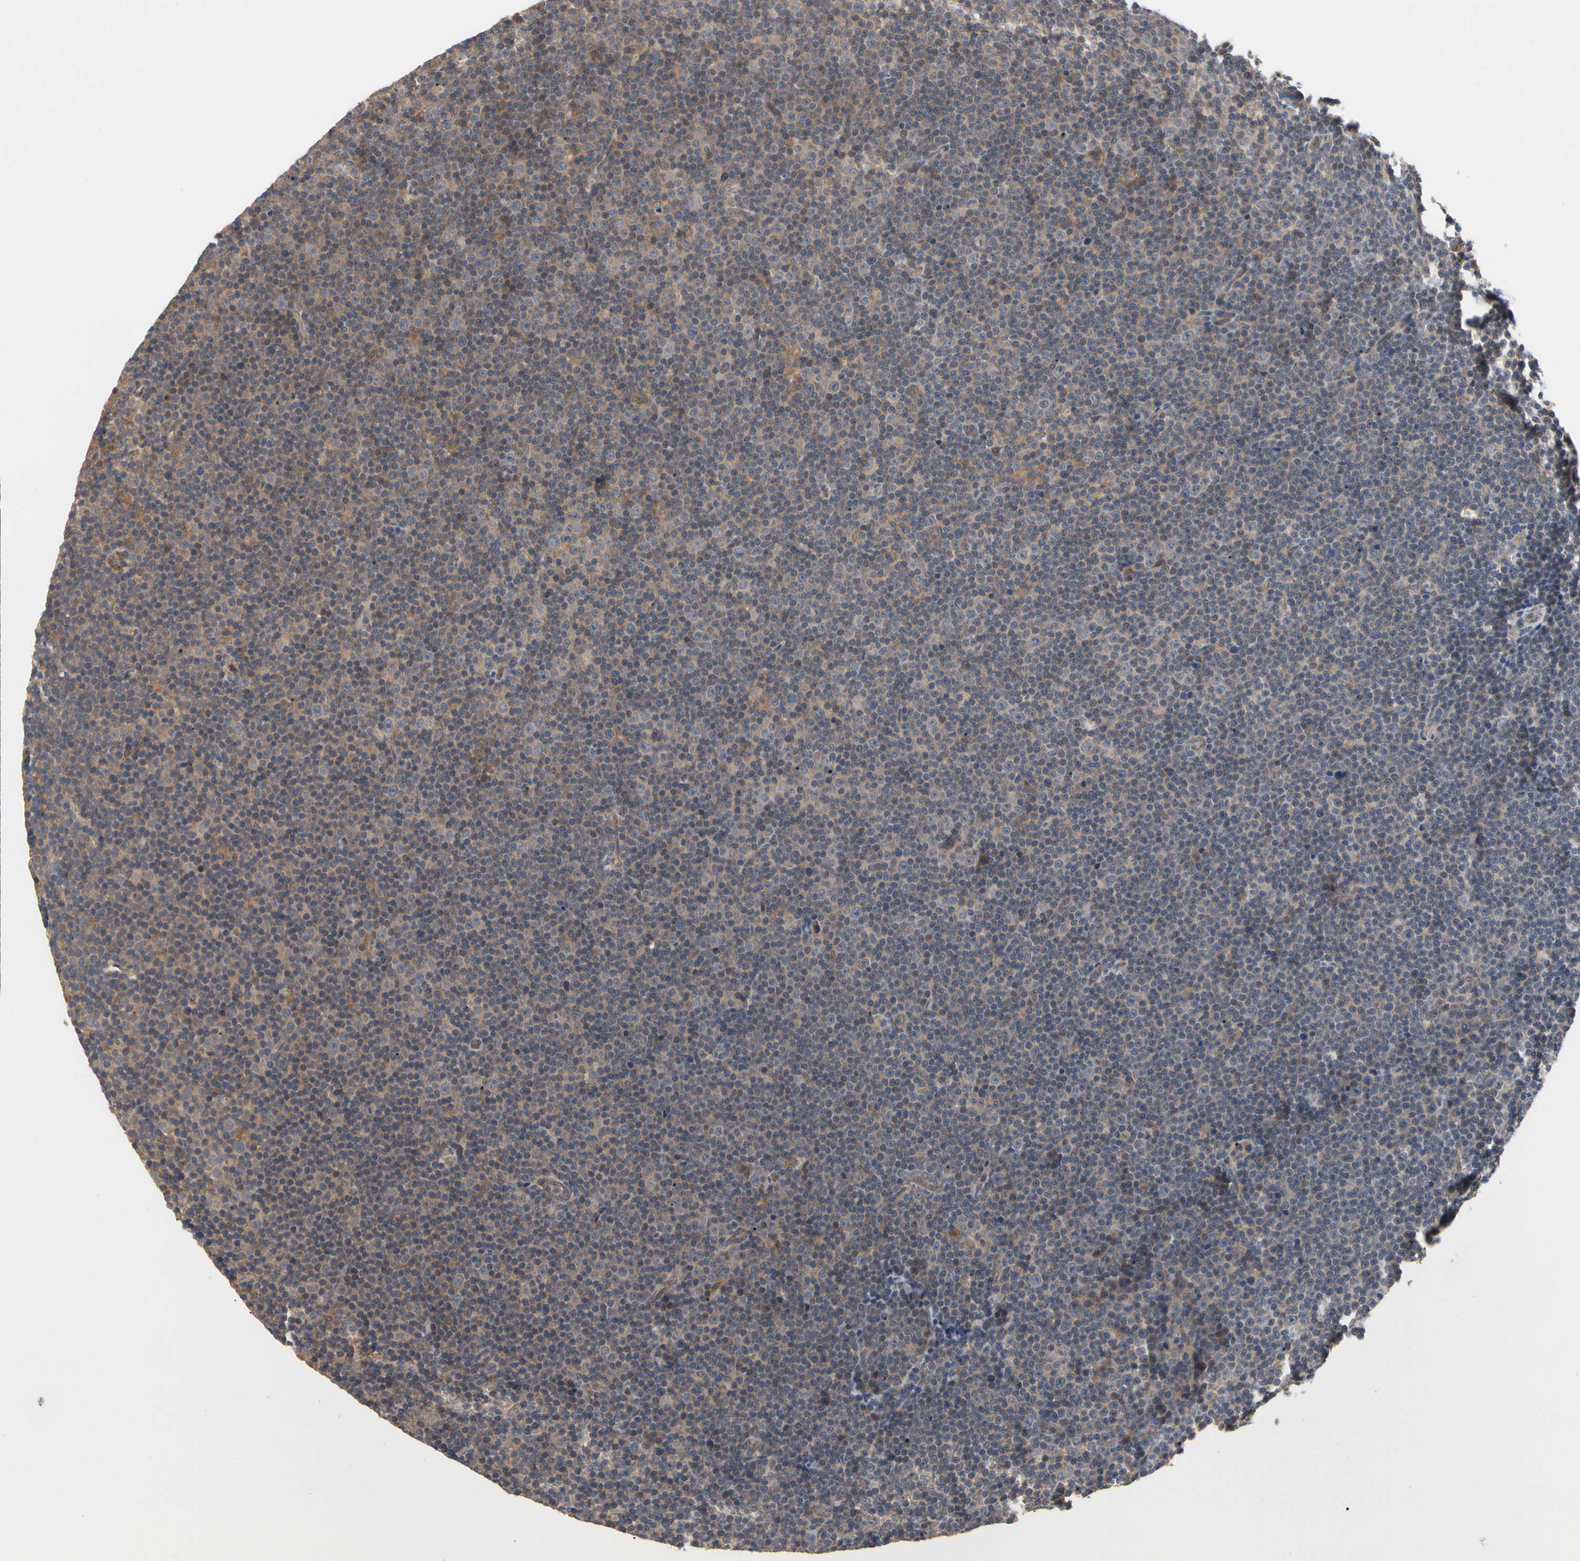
{"staining": {"intensity": "weak", "quantity": "25%-75%", "location": "cytoplasmic/membranous"}, "tissue": "lymphoma", "cell_type": "Tumor cells", "image_type": "cancer", "snomed": [{"axis": "morphology", "description": "Malignant lymphoma, non-Hodgkin's type, Low grade"}, {"axis": "topography", "description": "Lymph node"}], "caption": "Protein positivity by IHC shows weak cytoplasmic/membranous staining in approximately 25%-75% of tumor cells in lymphoma.", "gene": "DPP8", "patient": {"sex": "female", "age": 67}}